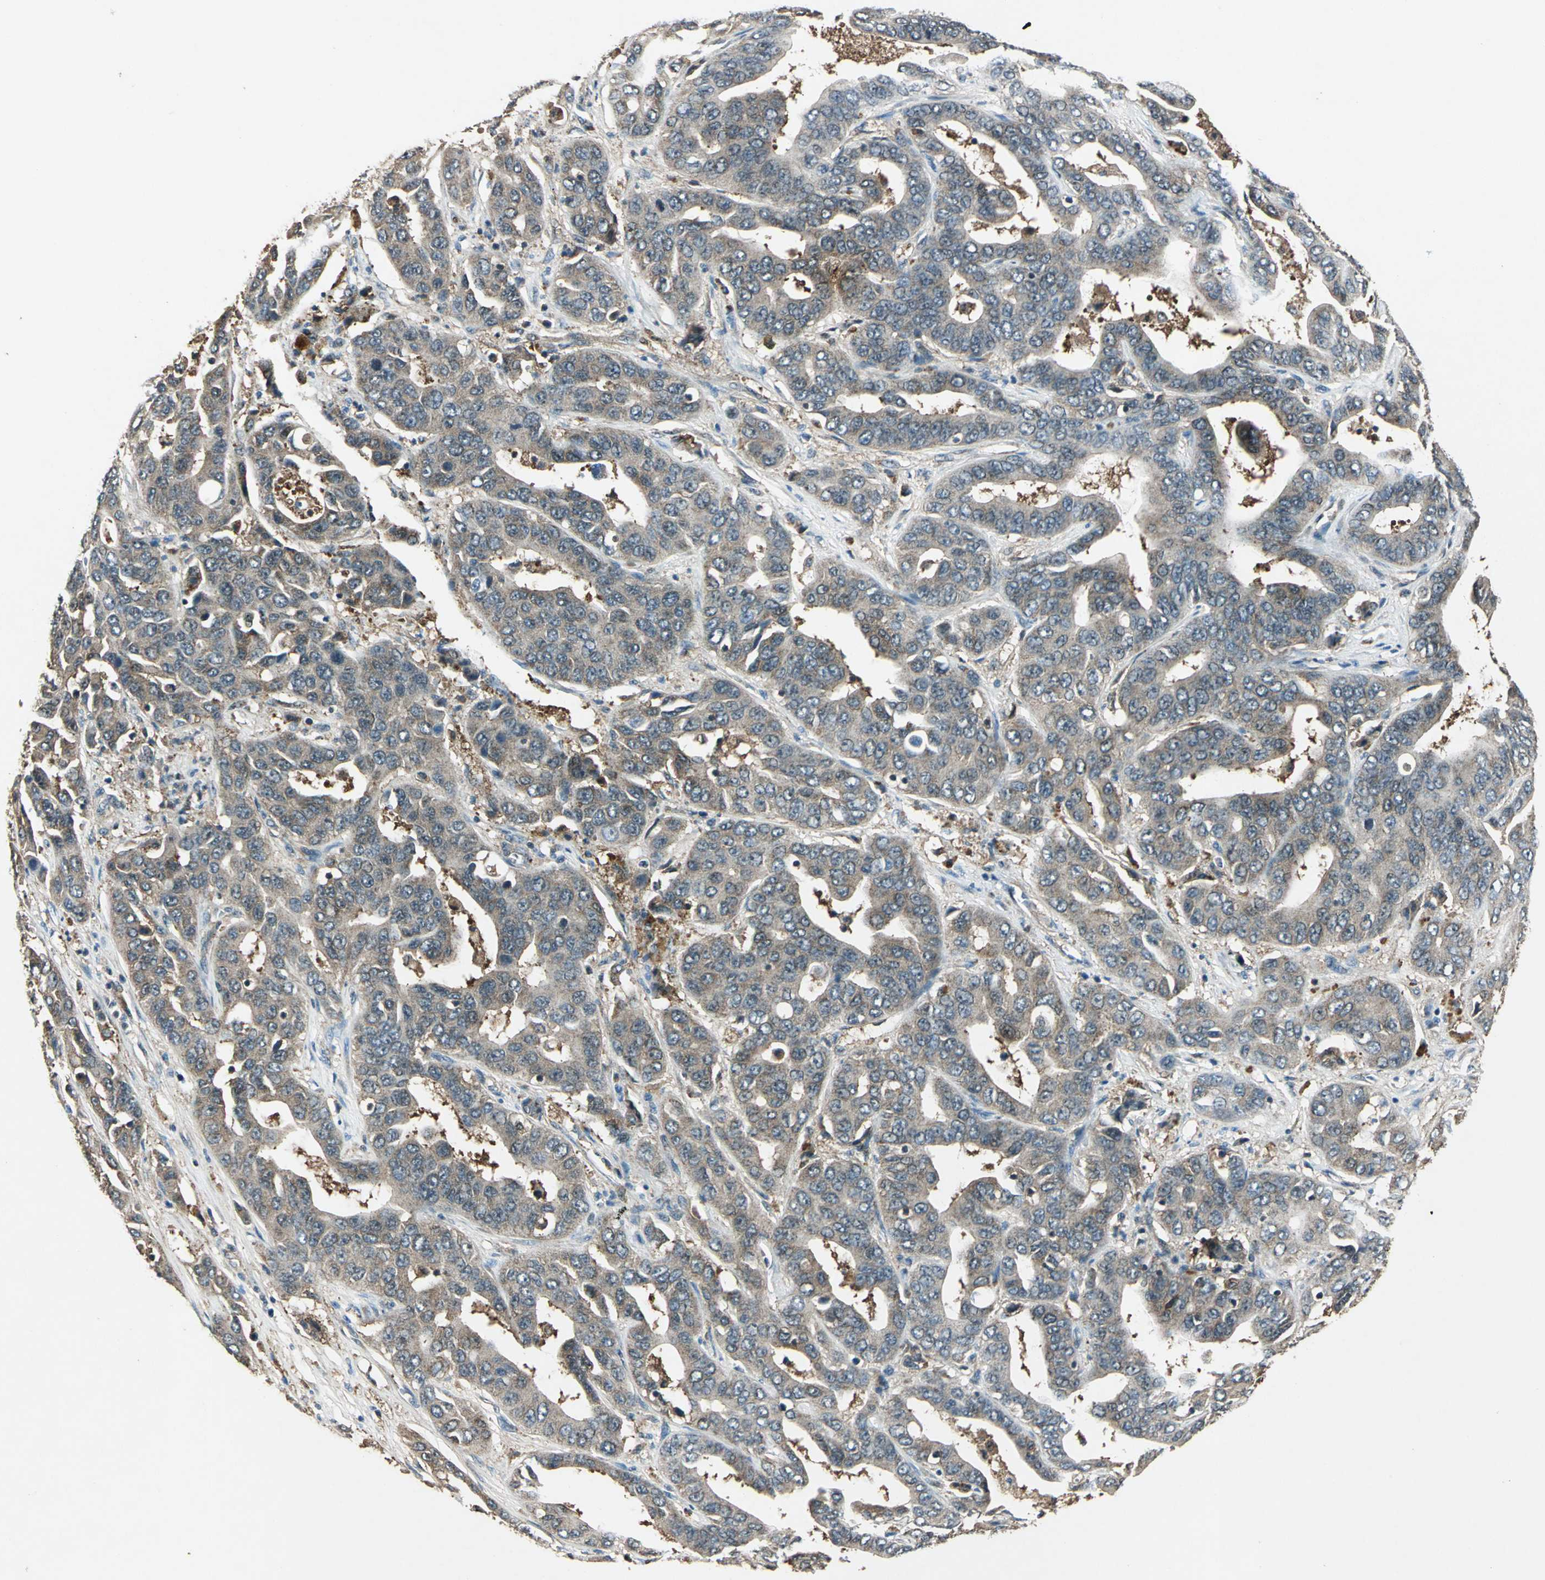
{"staining": {"intensity": "weak", "quantity": "25%-75%", "location": "cytoplasmic/membranous"}, "tissue": "liver cancer", "cell_type": "Tumor cells", "image_type": "cancer", "snomed": [{"axis": "morphology", "description": "Cholangiocarcinoma"}, {"axis": "topography", "description": "Liver"}], "caption": "Weak cytoplasmic/membranous expression for a protein is present in about 25%-75% of tumor cells of liver cancer (cholangiocarcinoma) using immunohistochemistry (IHC).", "gene": "AHSA1", "patient": {"sex": "female", "age": 52}}